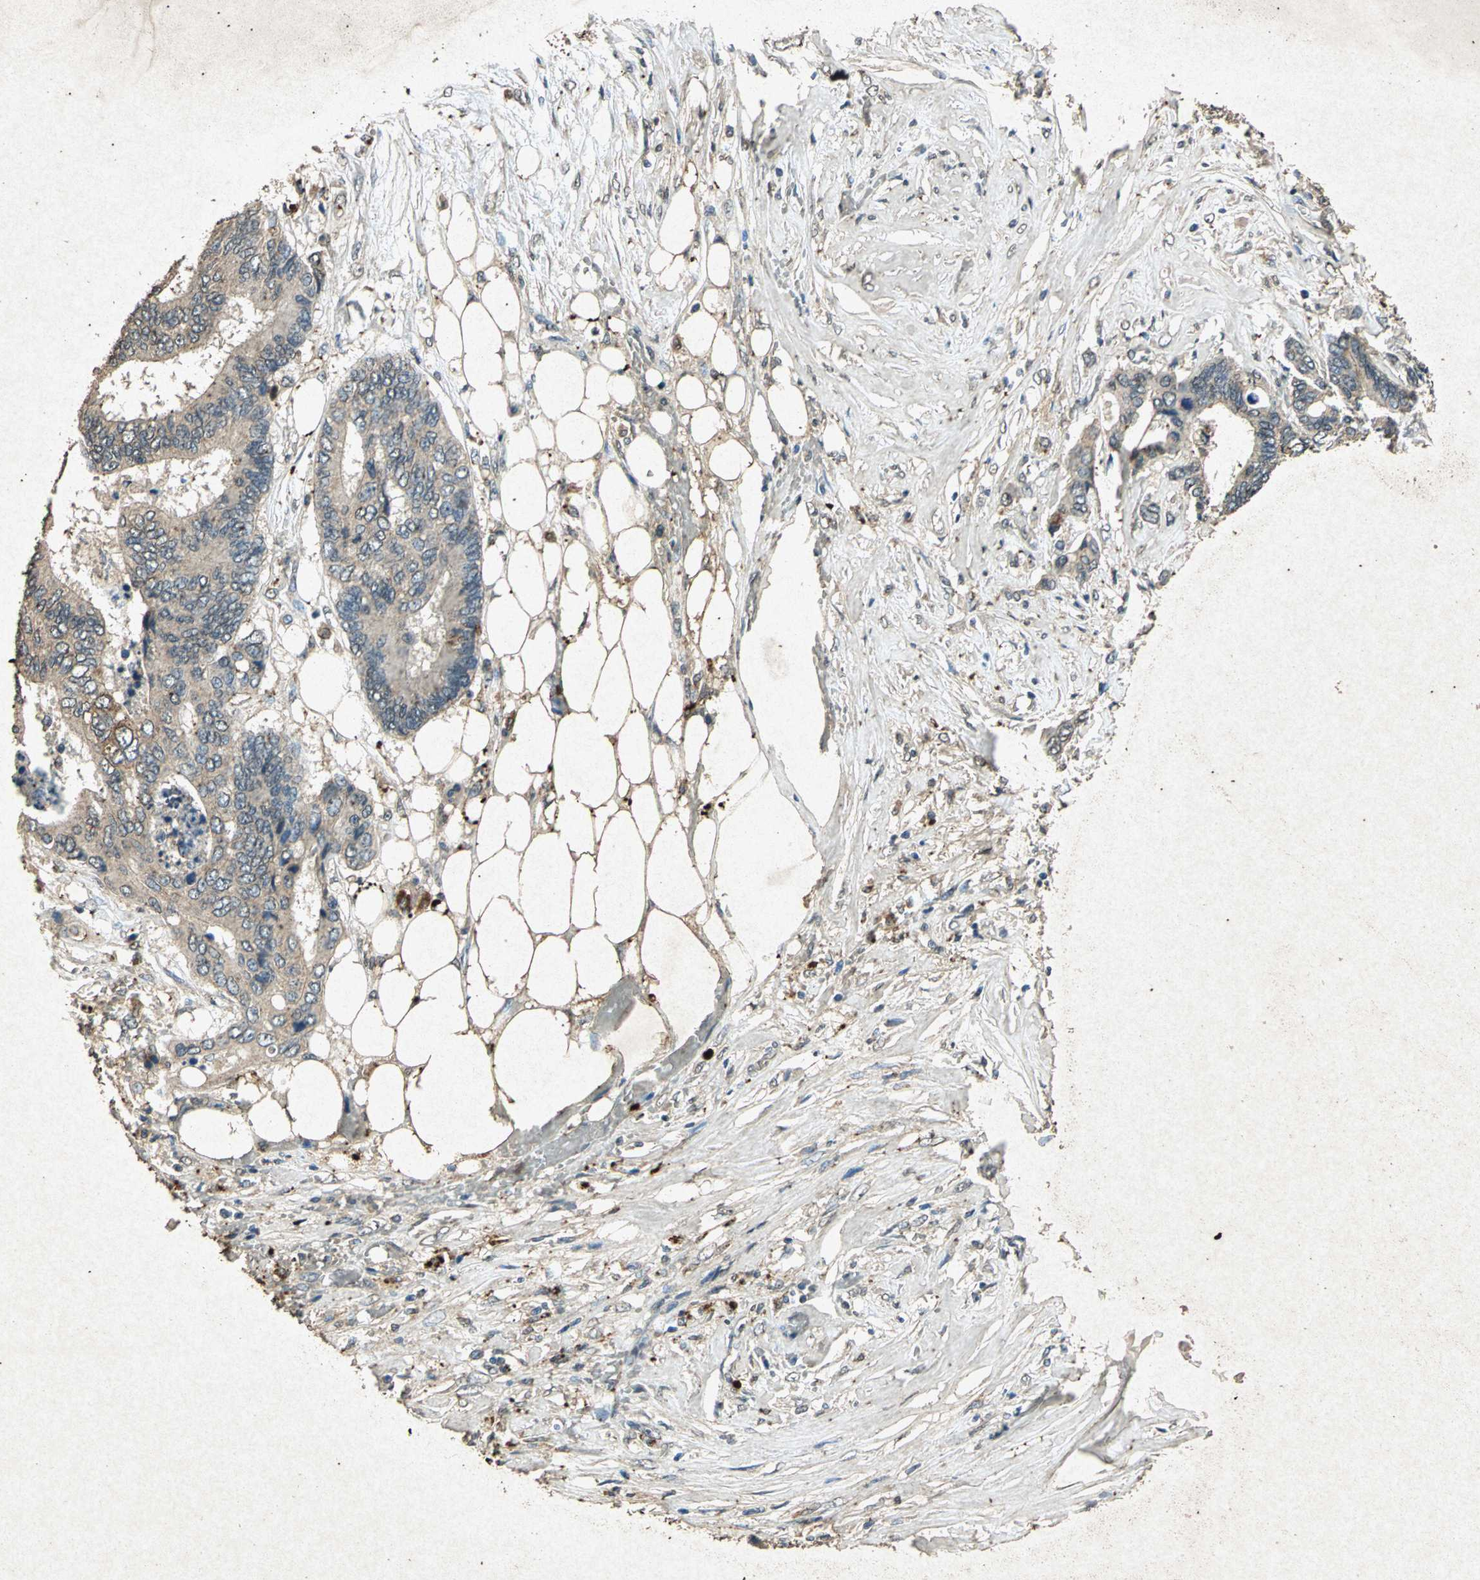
{"staining": {"intensity": "weak", "quantity": ">75%", "location": "cytoplasmic/membranous"}, "tissue": "colorectal cancer", "cell_type": "Tumor cells", "image_type": "cancer", "snomed": [{"axis": "morphology", "description": "Adenocarcinoma, NOS"}, {"axis": "topography", "description": "Rectum"}], "caption": "Adenocarcinoma (colorectal) stained with immunohistochemistry (IHC) displays weak cytoplasmic/membranous expression in about >75% of tumor cells.", "gene": "PSEN1", "patient": {"sex": "male", "age": 55}}